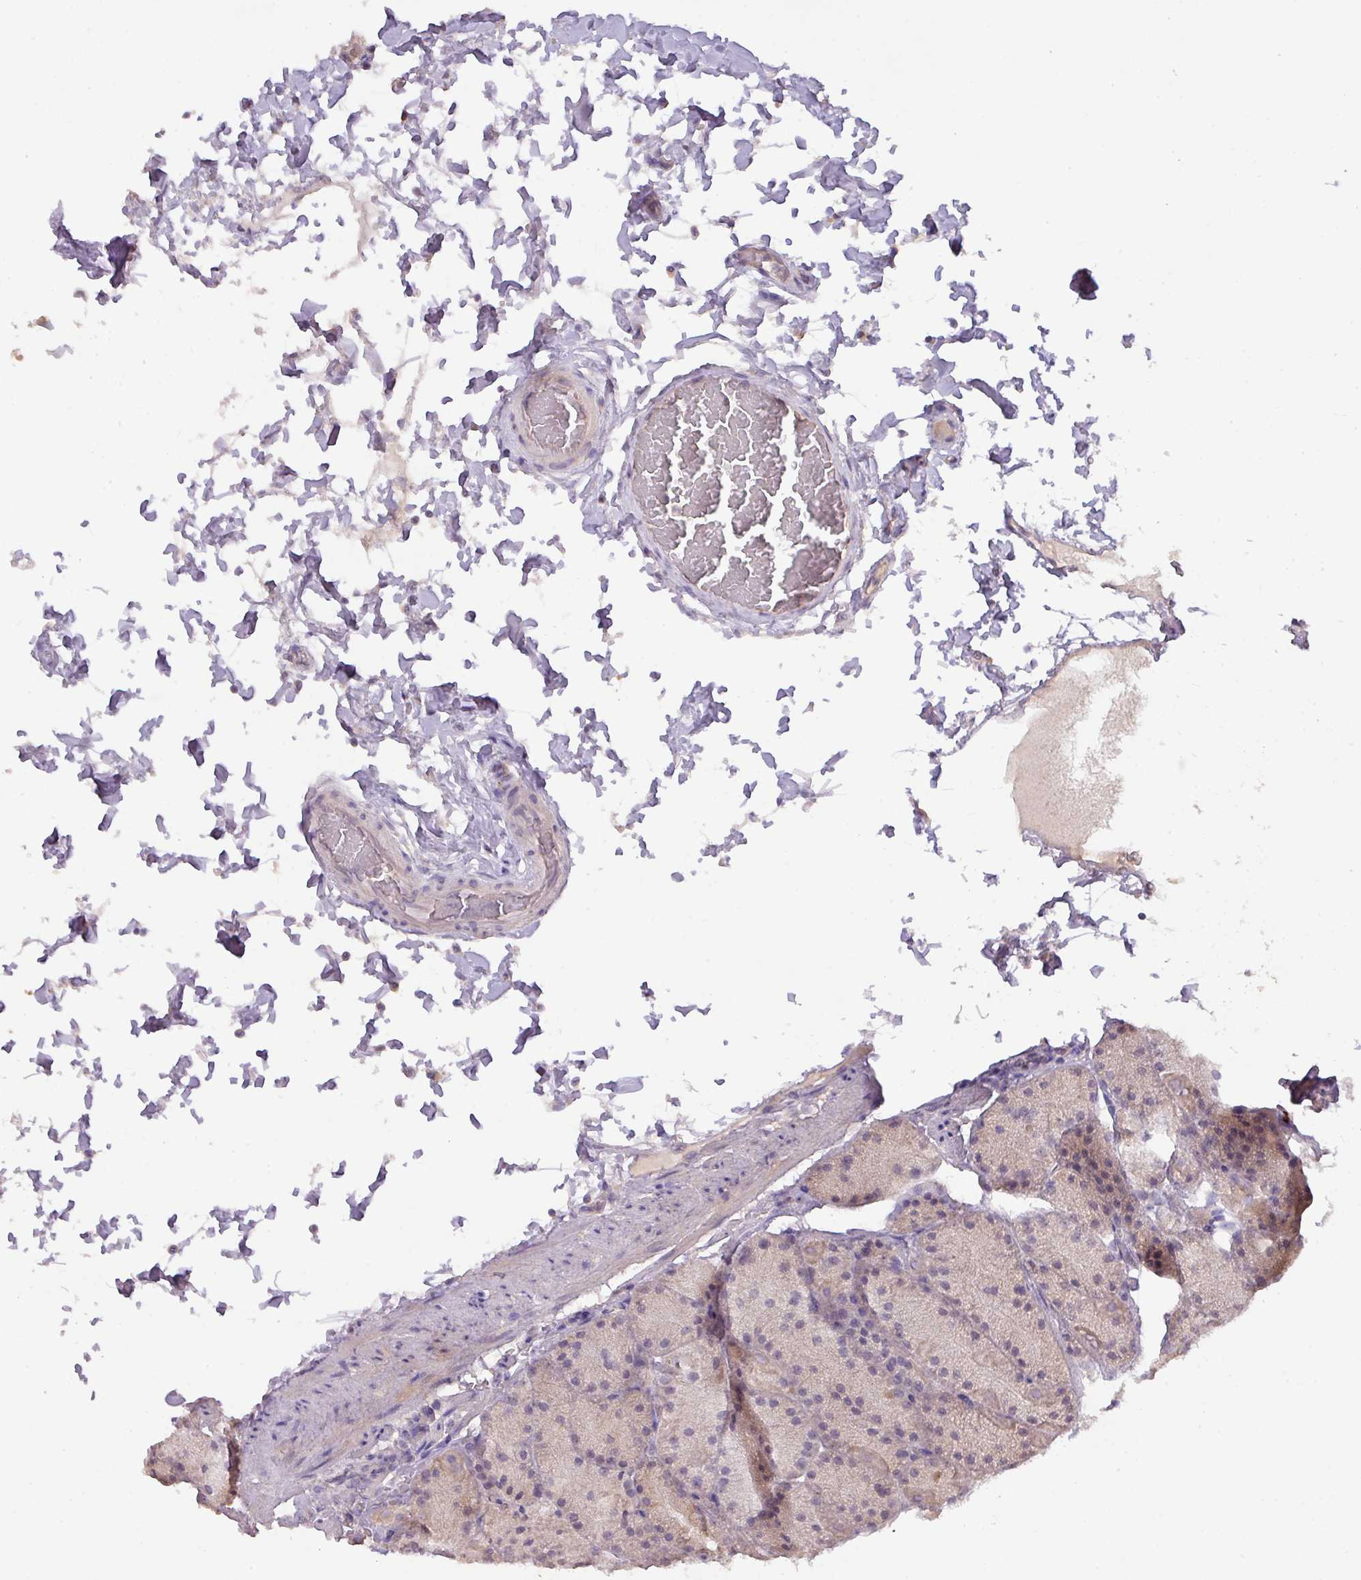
{"staining": {"intensity": "weak", "quantity": "25%-75%", "location": "cytoplasmic/membranous"}, "tissue": "stomach", "cell_type": "Glandular cells", "image_type": "normal", "snomed": [{"axis": "morphology", "description": "Normal tissue, NOS"}, {"axis": "topography", "description": "Stomach, upper"}, {"axis": "topography", "description": "Stomach, lower"}], "caption": "Benign stomach was stained to show a protein in brown. There is low levels of weak cytoplasmic/membranous positivity in approximately 25%-75% of glandular cells.", "gene": "PRADC1", "patient": {"sex": "male", "age": 67}}